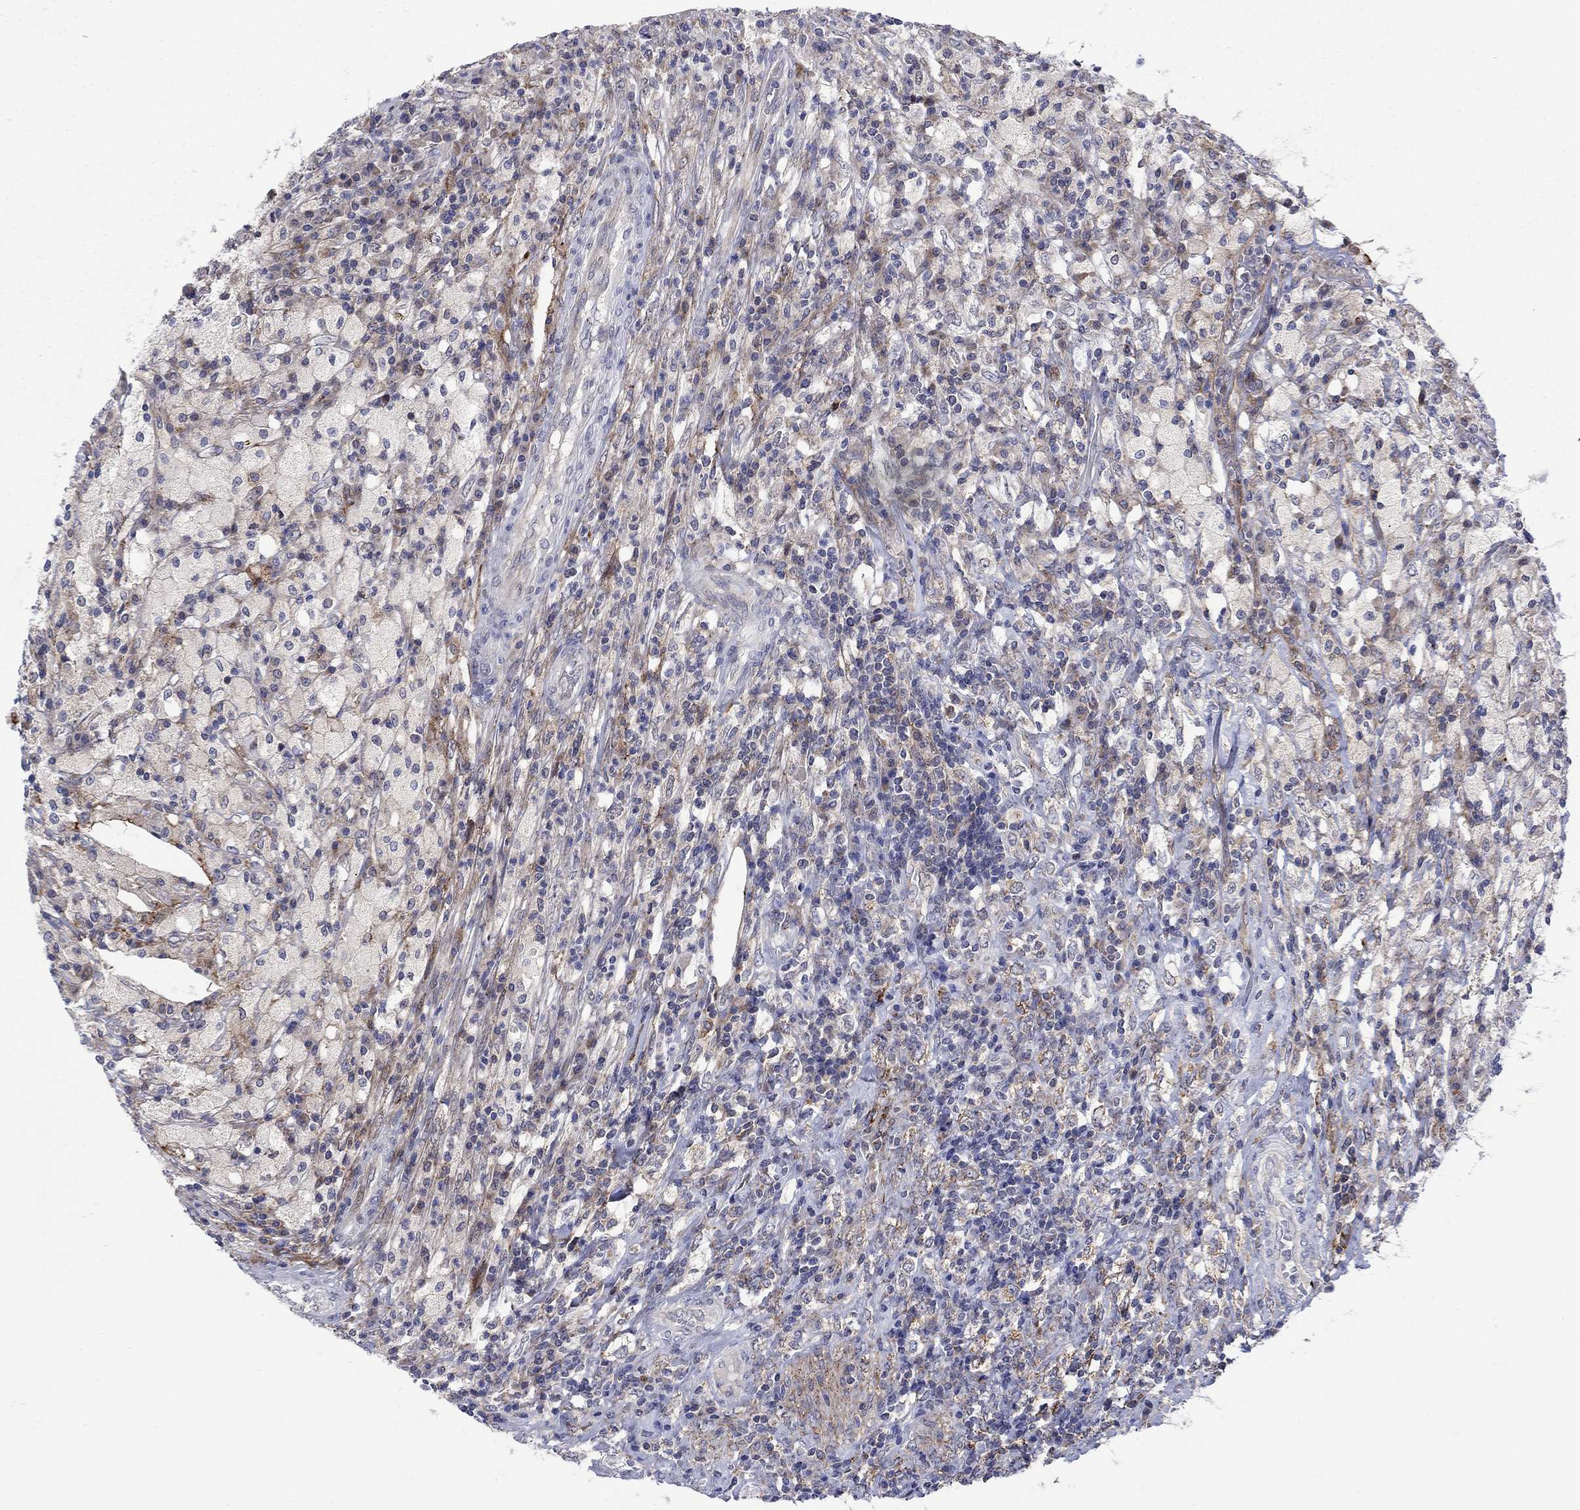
{"staining": {"intensity": "weak", "quantity": "<25%", "location": "cytoplasmic/membranous"}, "tissue": "testis cancer", "cell_type": "Tumor cells", "image_type": "cancer", "snomed": [{"axis": "morphology", "description": "Necrosis, NOS"}, {"axis": "morphology", "description": "Carcinoma, Embryonal, NOS"}, {"axis": "topography", "description": "Testis"}], "caption": "Immunohistochemistry histopathology image of neoplastic tissue: human testis cancer stained with DAB (3,3'-diaminobenzidine) demonstrates no significant protein staining in tumor cells.", "gene": "SLC35F2", "patient": {"sex": "male", "age": 19}}